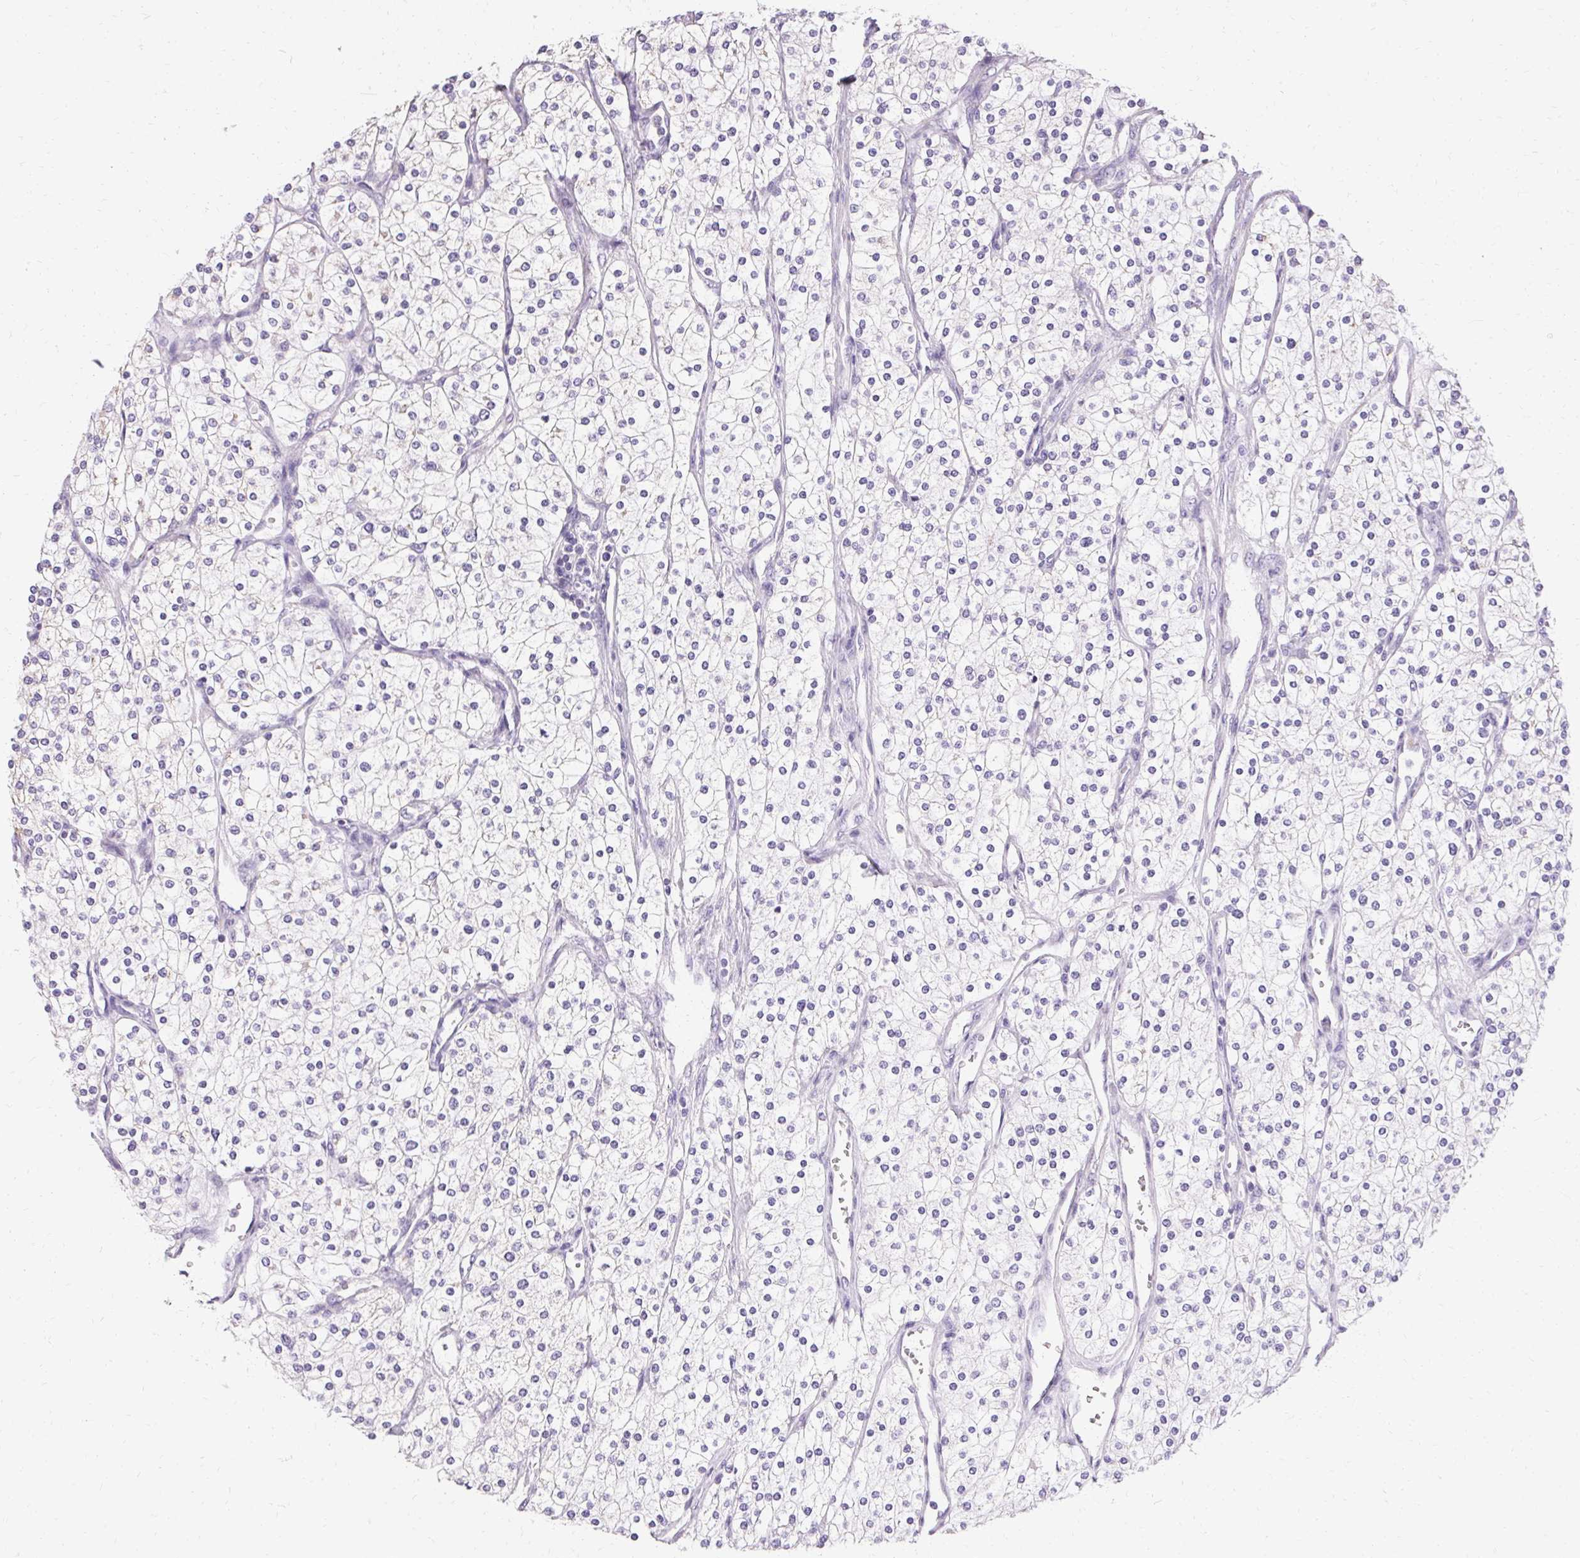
{"staining": {"intensity": "negative", "quantity": "none", "location": "none"}, "tissue": "renal cancer", "cell_type": "Tumor cells", "image_type": "cancer", "snomed": [{"axis": "morphology", "description": "Adenocarcinoma, NOS"}, {"axis": "topography", "description": "Kidney"}], "caption": "Human renal cancer (adenocarcinoma) stained for a protein using immunohistochemistry (IHC) demonstrates no expression in tumor cells.", "gene": "ASGR2", "patient": {"sex": "male", "age": 80}}